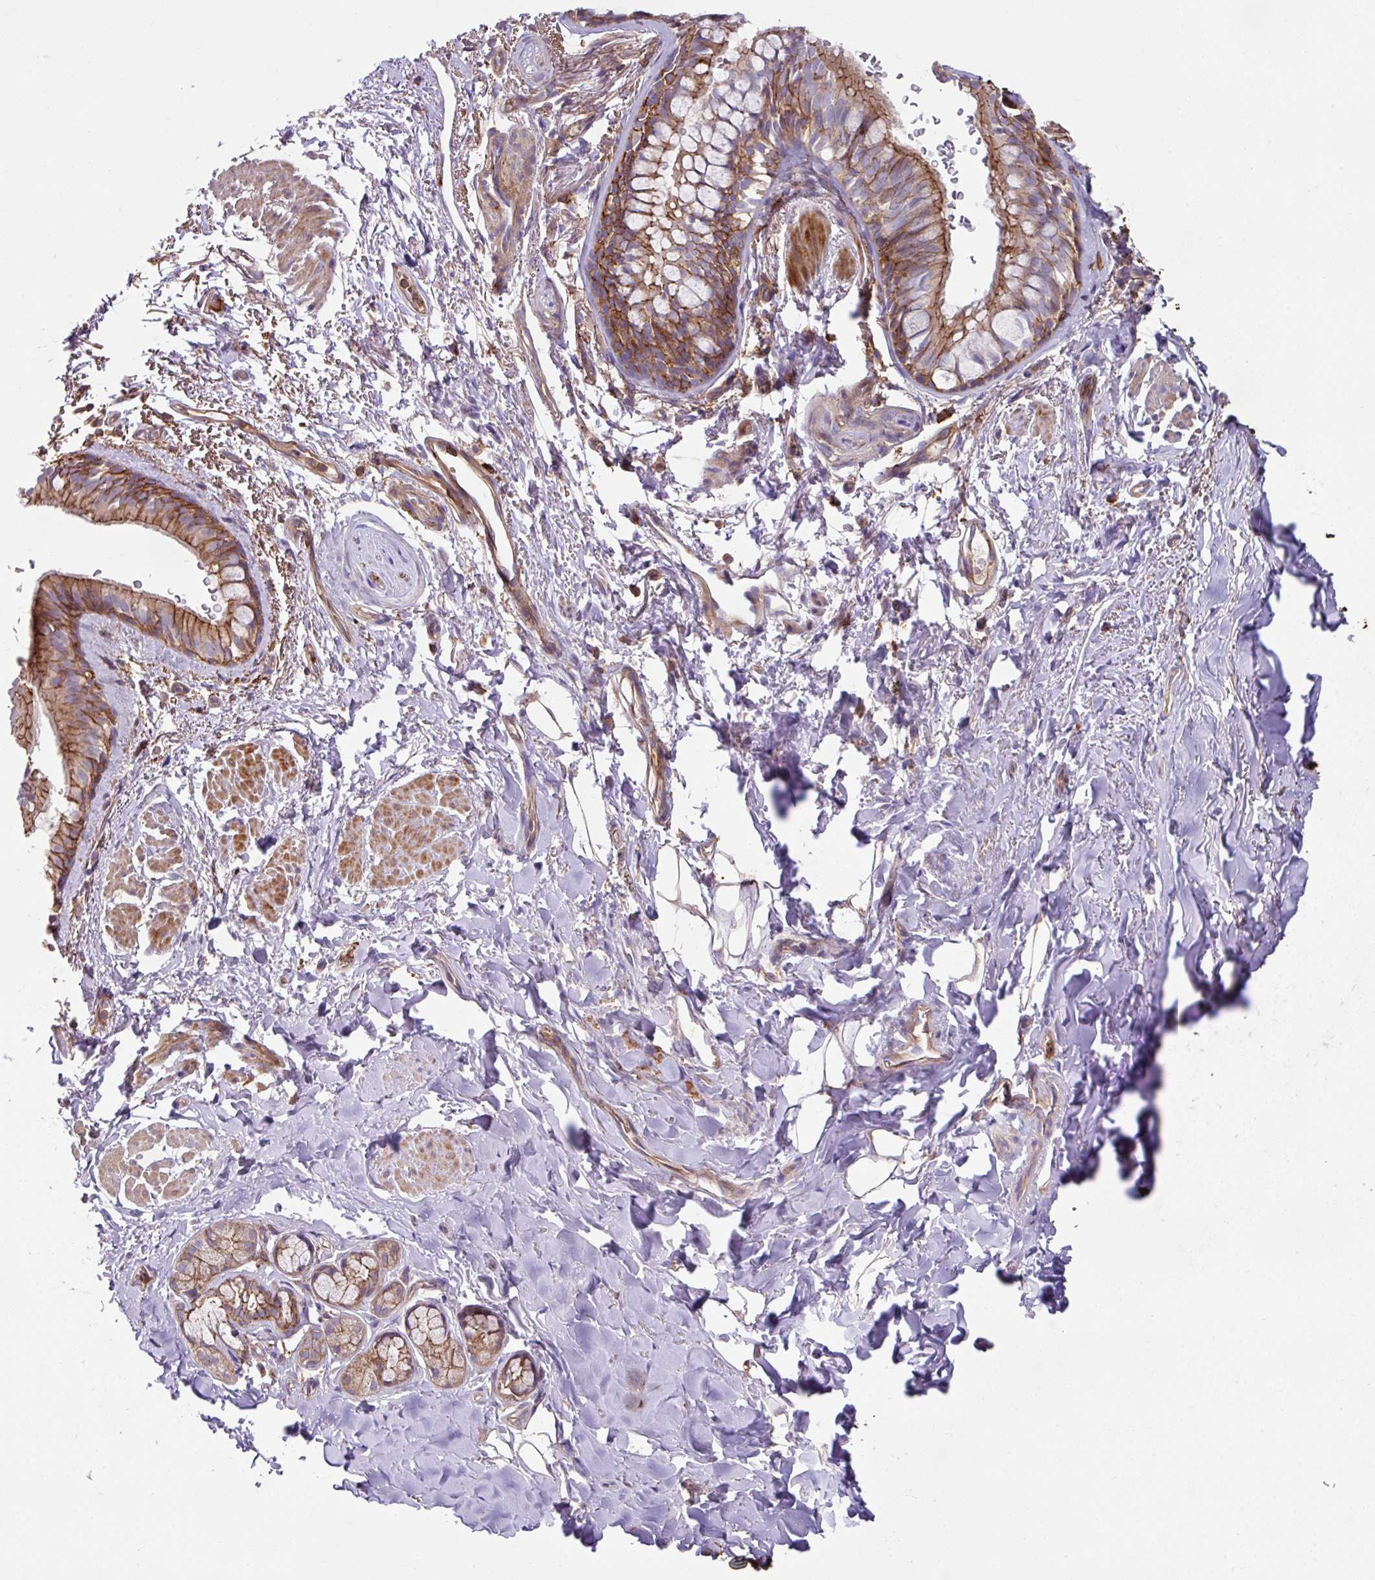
{"staining": {"intensity": "moderate", "quantity": ">75%", "location": "cytoplasmic/membranous"}, "tissue": "bronchus", "cell_type": "Respiratory epithelial cells", "image_type": "normal", "snomed": [{"axis": "morphology", "description": "Normal tissue, NOS"}, {"axis": "topography", "description": "Bronchus"}], "caption": "A histopathology image of bronchus stained for a protein shows moderate cytoplasmic/membranous brown staining in respiratory epithelial cells. (DAB = brown stain, brightfield microscopy at high magnification).", "gene": "RIC1", "patient": {"sex": "male", "age": 67}}